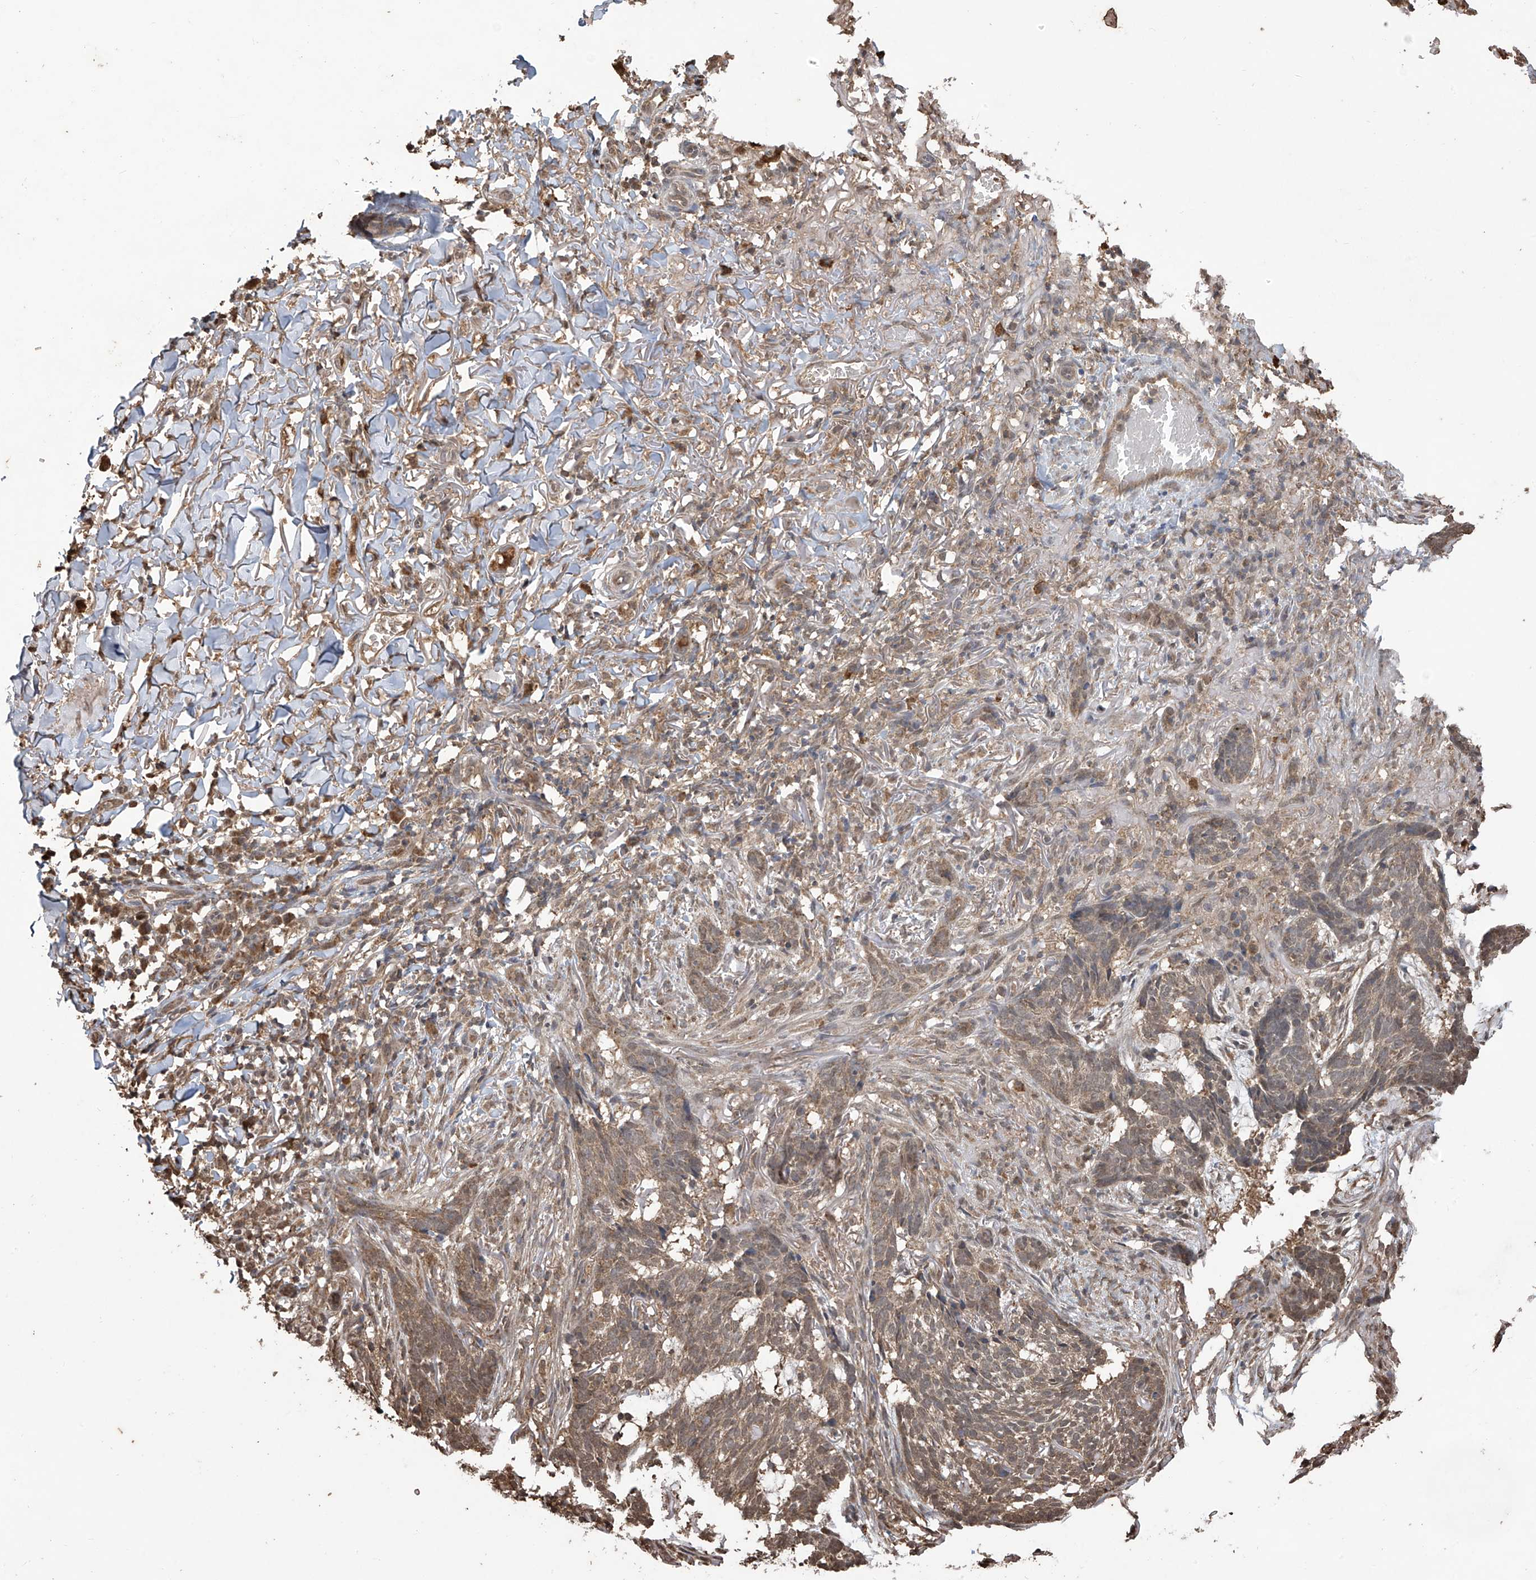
{"staining": {"intensity": "weak", "quantity": "25%-75%", "location": "cytoplasmic/membranous"}, "tissue": "skin cancer", "cell_type": "Tumor cells", "image_type": "cancer", "snomed": [{"axis": "morphology", "description": "Basal cell carcinoma"}, {"axis": "topography", "description": "Skin"}], "caption": "A brown stain labels weak cytoplasmic/membranous staining of a protein in skin cancer (basal cell carcinoma) tumor cells.", "gene": "PNPT1", "patient": {"sex": "male", "age": 85}}